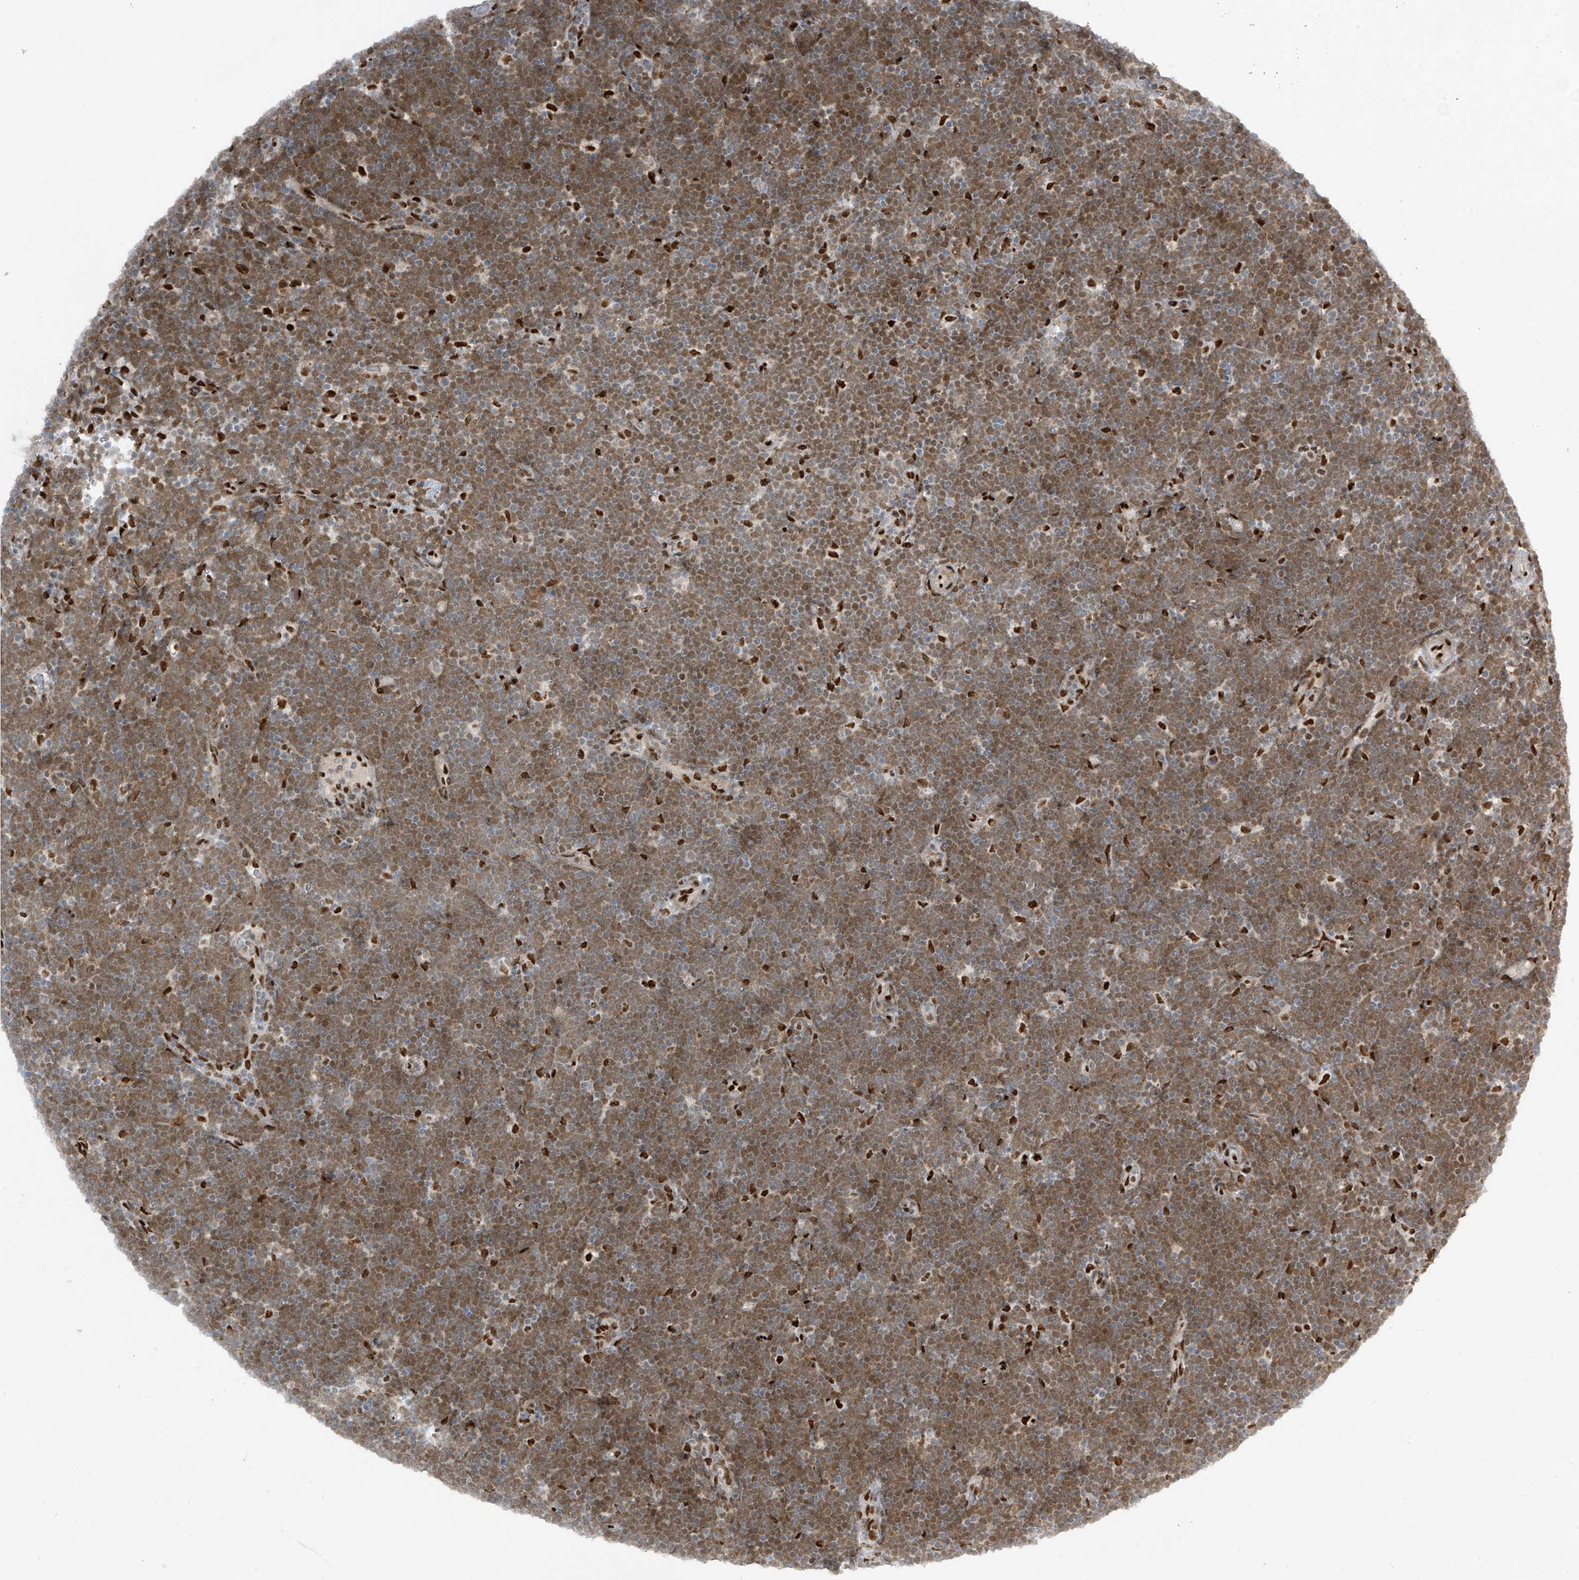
{"staining": {"intensity": "moderate", "quantity": ">75%", "location": "nuclear"}, "tissue": "lymphoma", "cell_type": "Tumor cells", "image_type": "cancer", "snomed": [{"axis": "morphology", "description": "Malignant lymphoma, non-Hodgkin's type, High grade"}, {"axis": "topography", "description": "Lymph node"}], "caption": "The immunohistochemical stain shows moderate nuclear positivity in tumor cells of lymphoma tissue.", "gene": "PM20D2", "patient": {"sex": "male", "age": 13}}